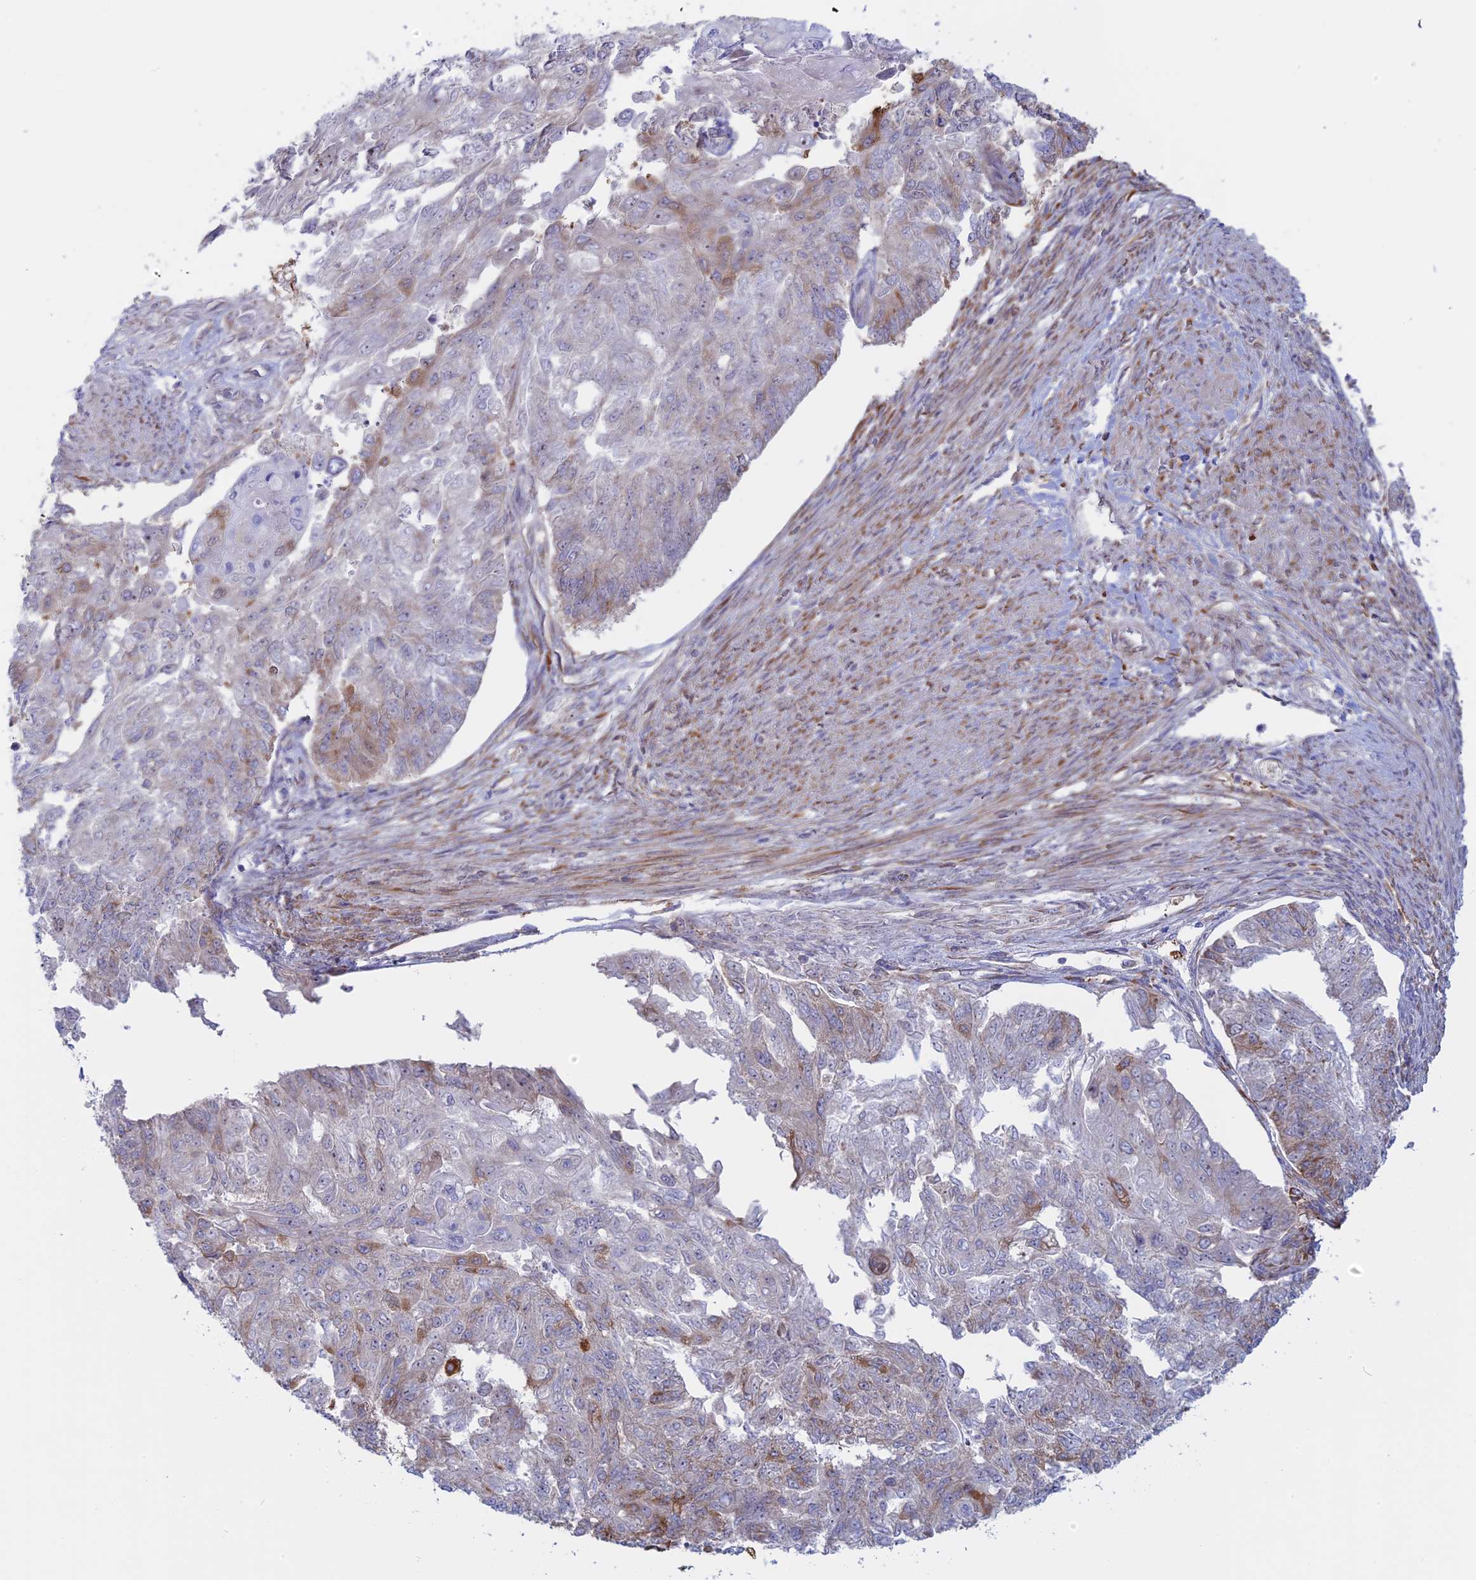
{"staining": {"intensity": "moderate", "quantity": "<25%", "location": "cytoplasmic/membranous"}, "tissue": "endometrial cancer", "cell_type": "Tumor cells", "image_type": "cancer", "snomed": [{"axis": "morphology", "description": "Adenocarcinoma, NOS"}, {"axis": "topography", "description": "Endometrium"}], "caption": "A brown stain labels moderate cytoplasmic/membranous staining of a protein in human endometrial adenocarcinoma tumor cells.", "gene": "GMIP", "patient": {"sex": "female", "age": 32}}